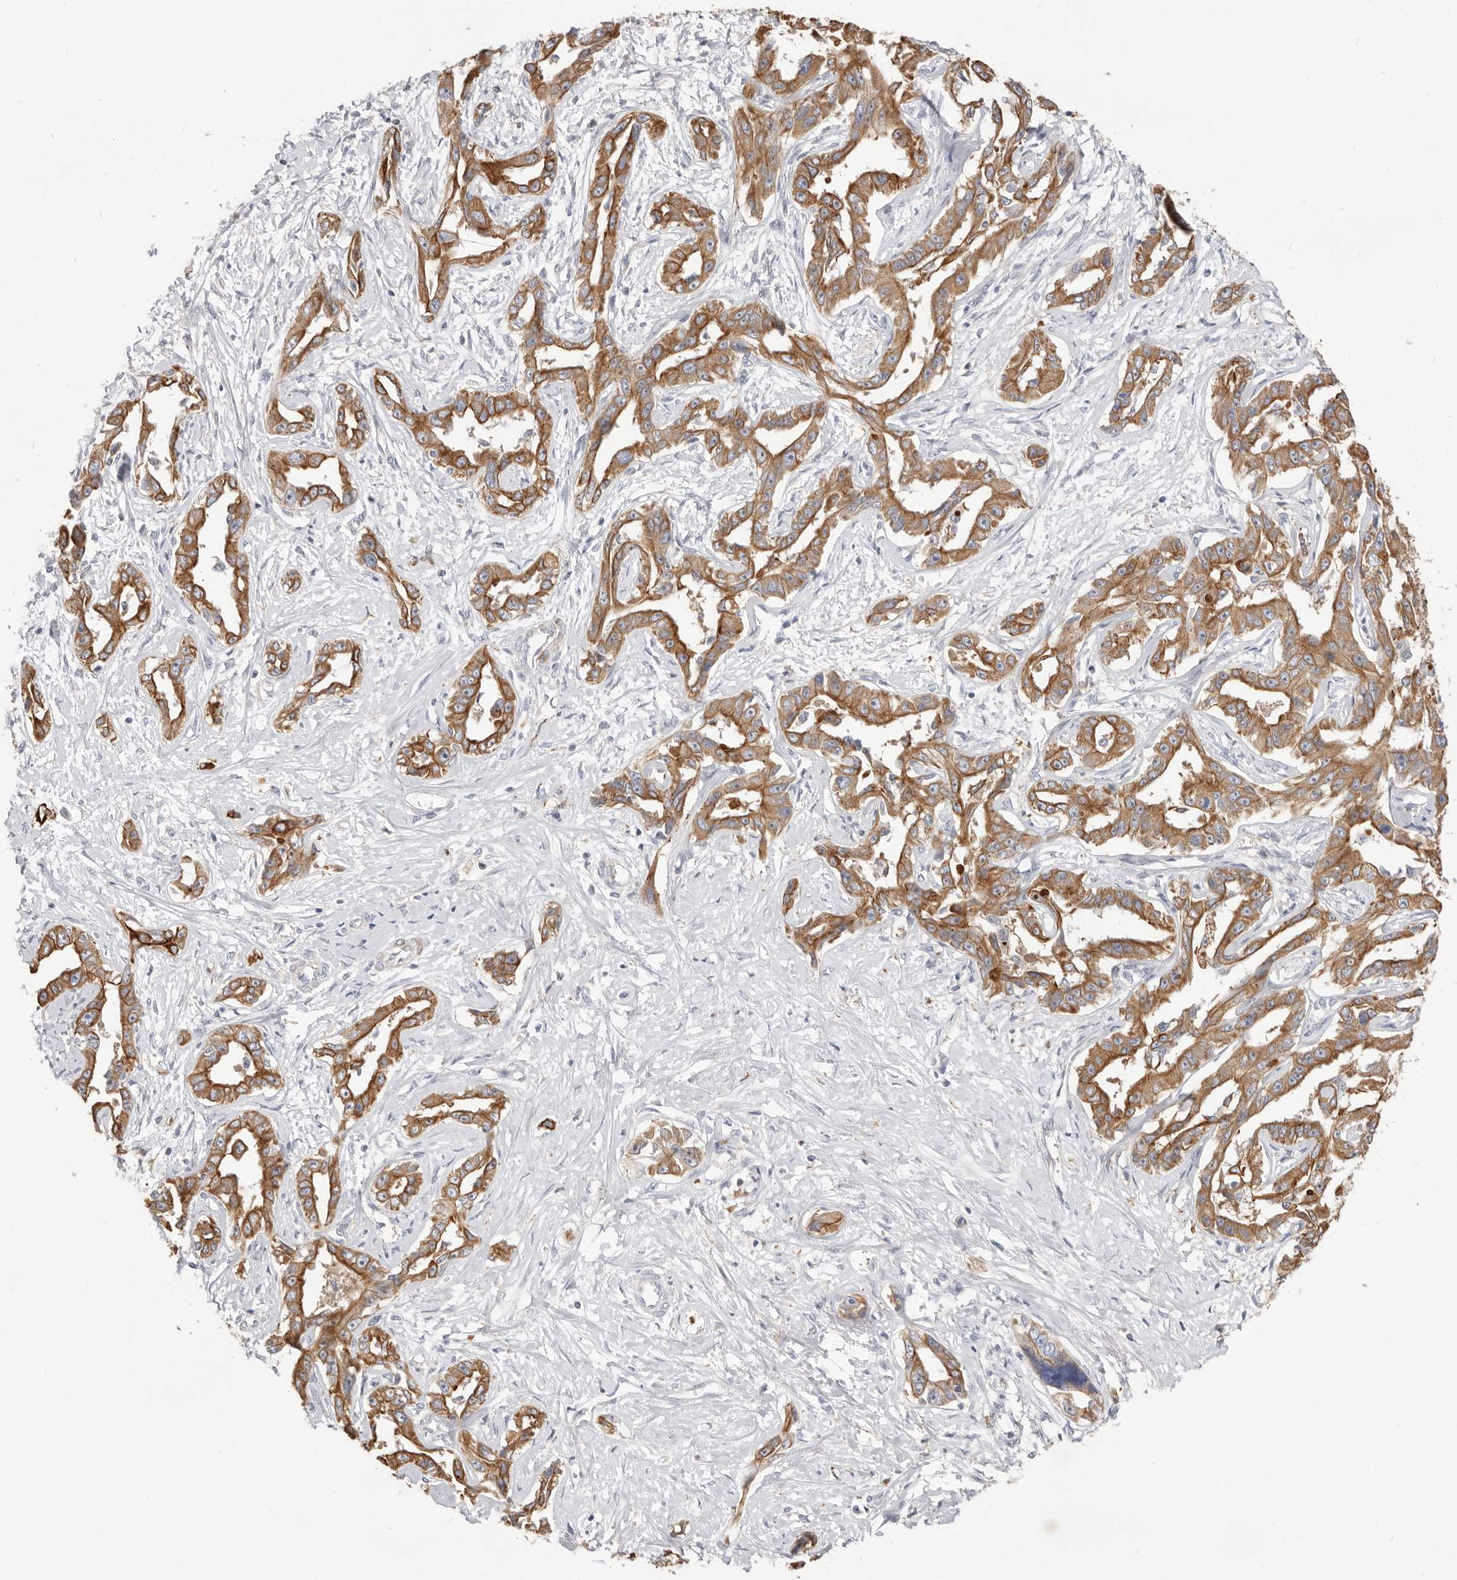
{"staining": {"intensity": "strong", "quantity": ">75%", "location": "cytoplasmic/membranous"}, "tissue": "liver cancer", "cell_type": "Tumor cells", "image_type": "cancer", "snomed": [{"axis": "morphology", "description": "Cholangiocarcinoma"}, {"axis": "topography", "description": "Liver"}], "caption": "The histopathology image reveals immunohistochemical staining of liver cancer (cholangiocarcinoma). There is strong cytoplasmic/membranous expression is present in approximately >75% of tumor cells. (DAB = brown stain, brightfield microscopy at high magnification).", "gene": "USH1C", "patient": {"sex": "male", "age": 59}}